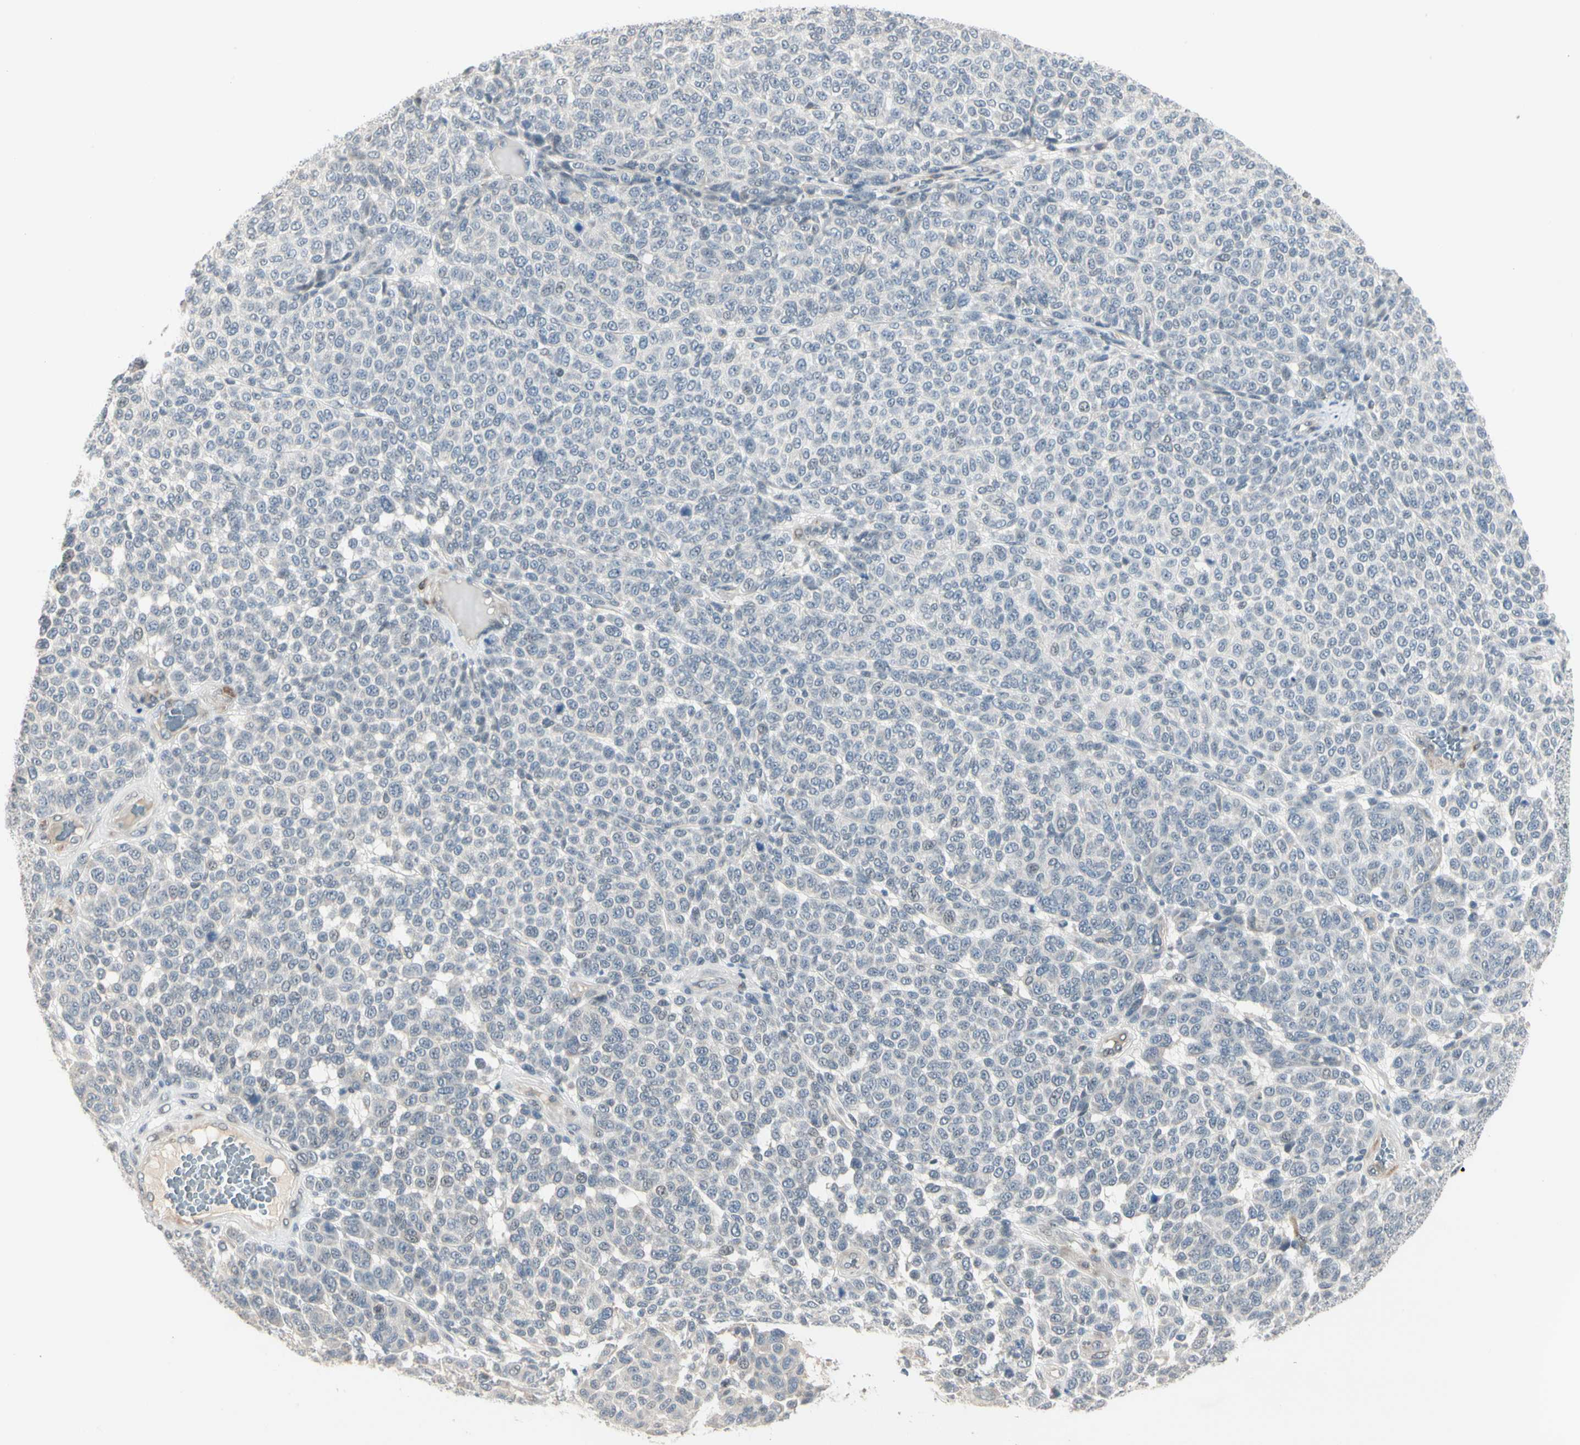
{"staining": {"intensity": "negative", "quantity": "none", "location": "none"}, "tissue": "melanoma", "cell_type": "Tumor cells", "image_type": "cancer", "snomed": [{"axis": "morphology", "description": "Malignant melanoma, NOS"}, {"axis": "topography", "description": "Skin"}], "caption": "The immunohistochemistry (IHC) photomicrograph has no significant staining in tumor cells of malignant melanoma tissue.", "gene": "GREM1", "patient": {"sex": "male", "age": 59}}